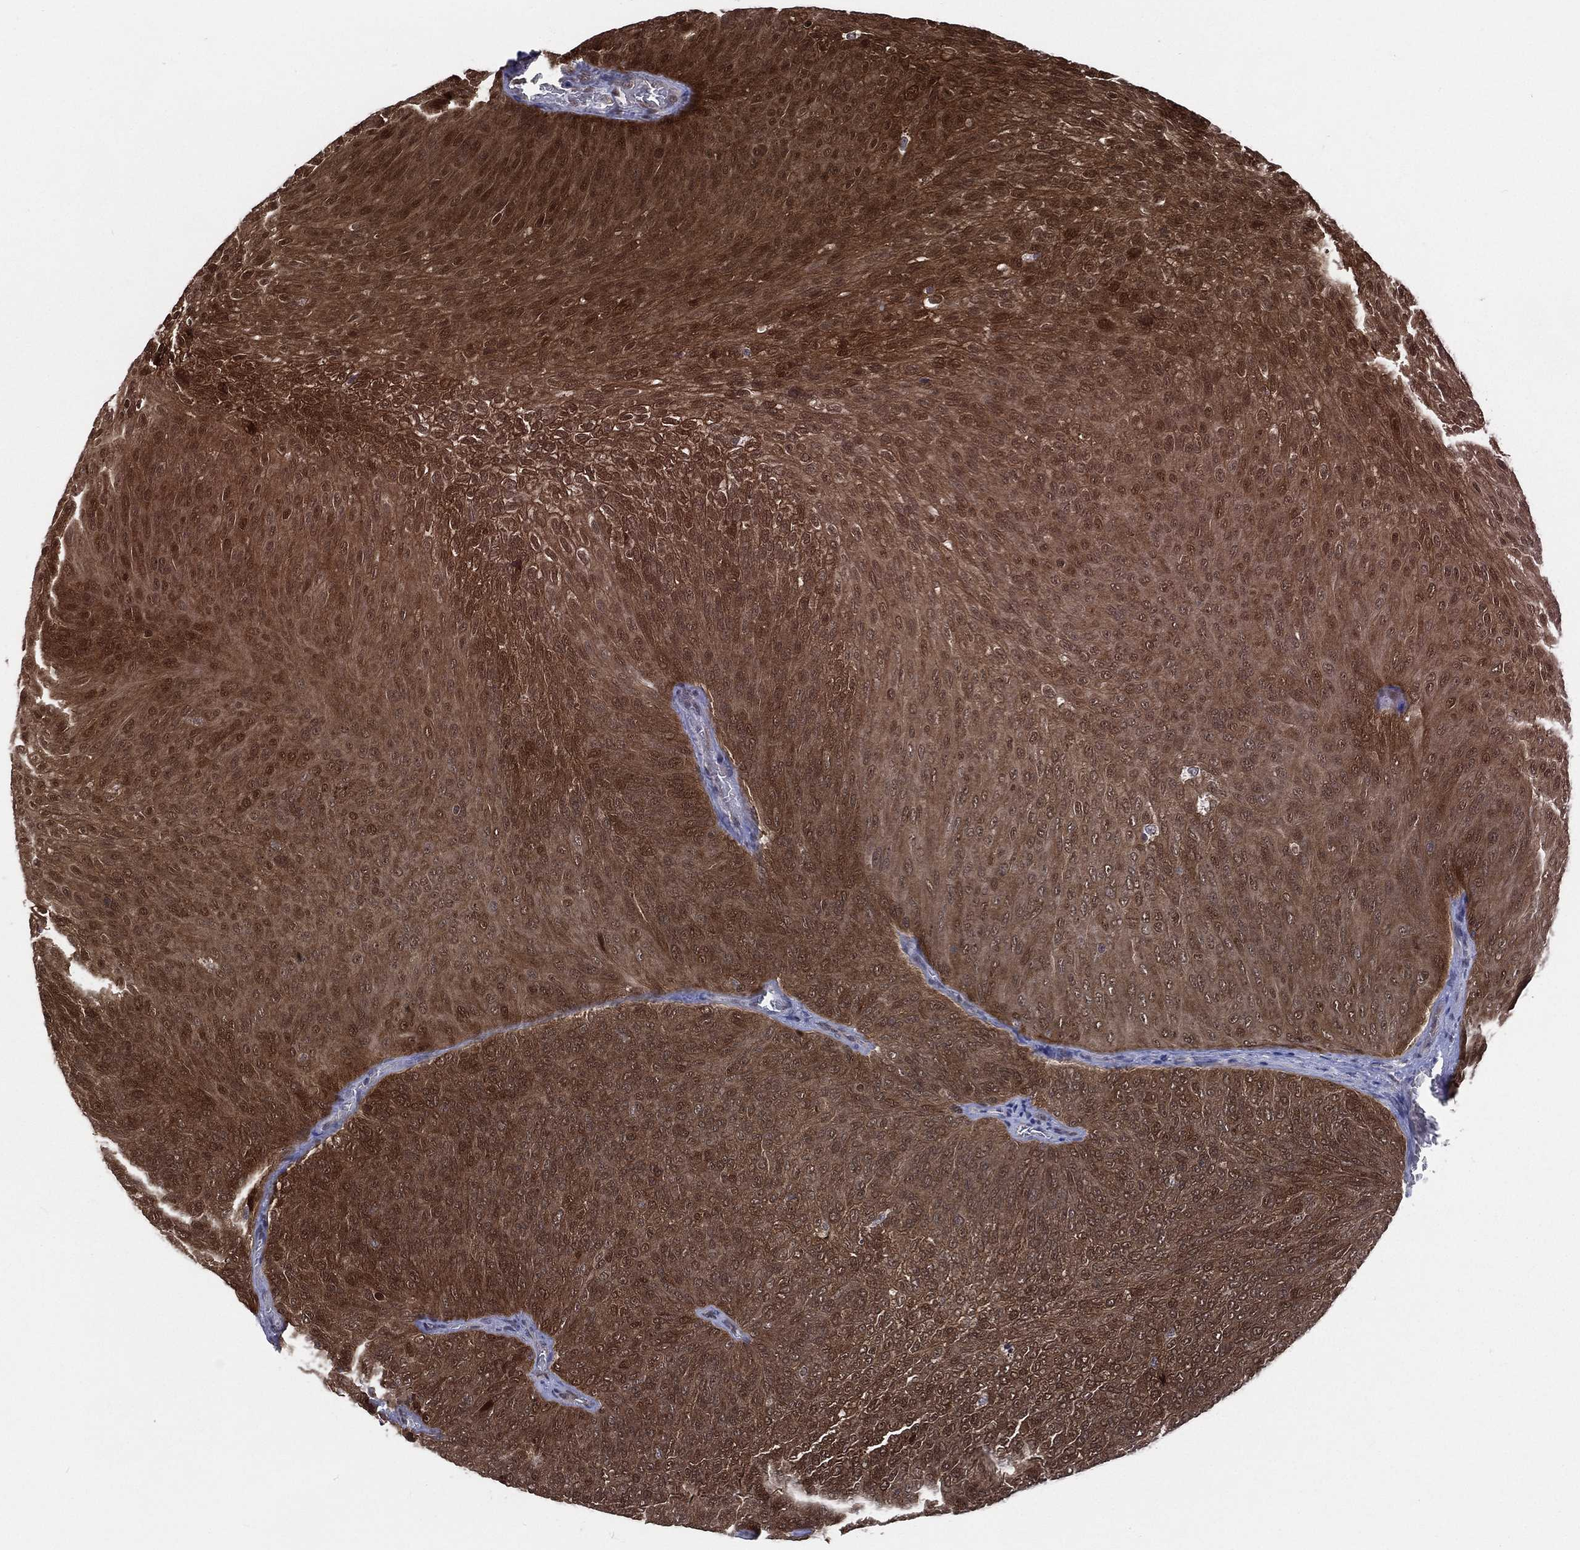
{"staining": {"intensity": "strong", "quantity": ">75%", "location": "cytoplasmic/membranous,nuclear"}, "tissue": "urothelial cancer", "cell_type": "Tumor cells", "image_type": "cancer", "snomed": [{"axis": "morphology", "description": "Urothelial carcinoma, Low grade"}, {"axis": "topography", "description": "Urinary bladder"}], "caption": "About >75% of tumor cells in urothelial cancer exhibit strong cytoplasmic/membranous and nuclear protein expression as visualized by brown immunohistochemical staining.", "gene": "MTAP", "patient": {"sex": "male", "age": 78}}